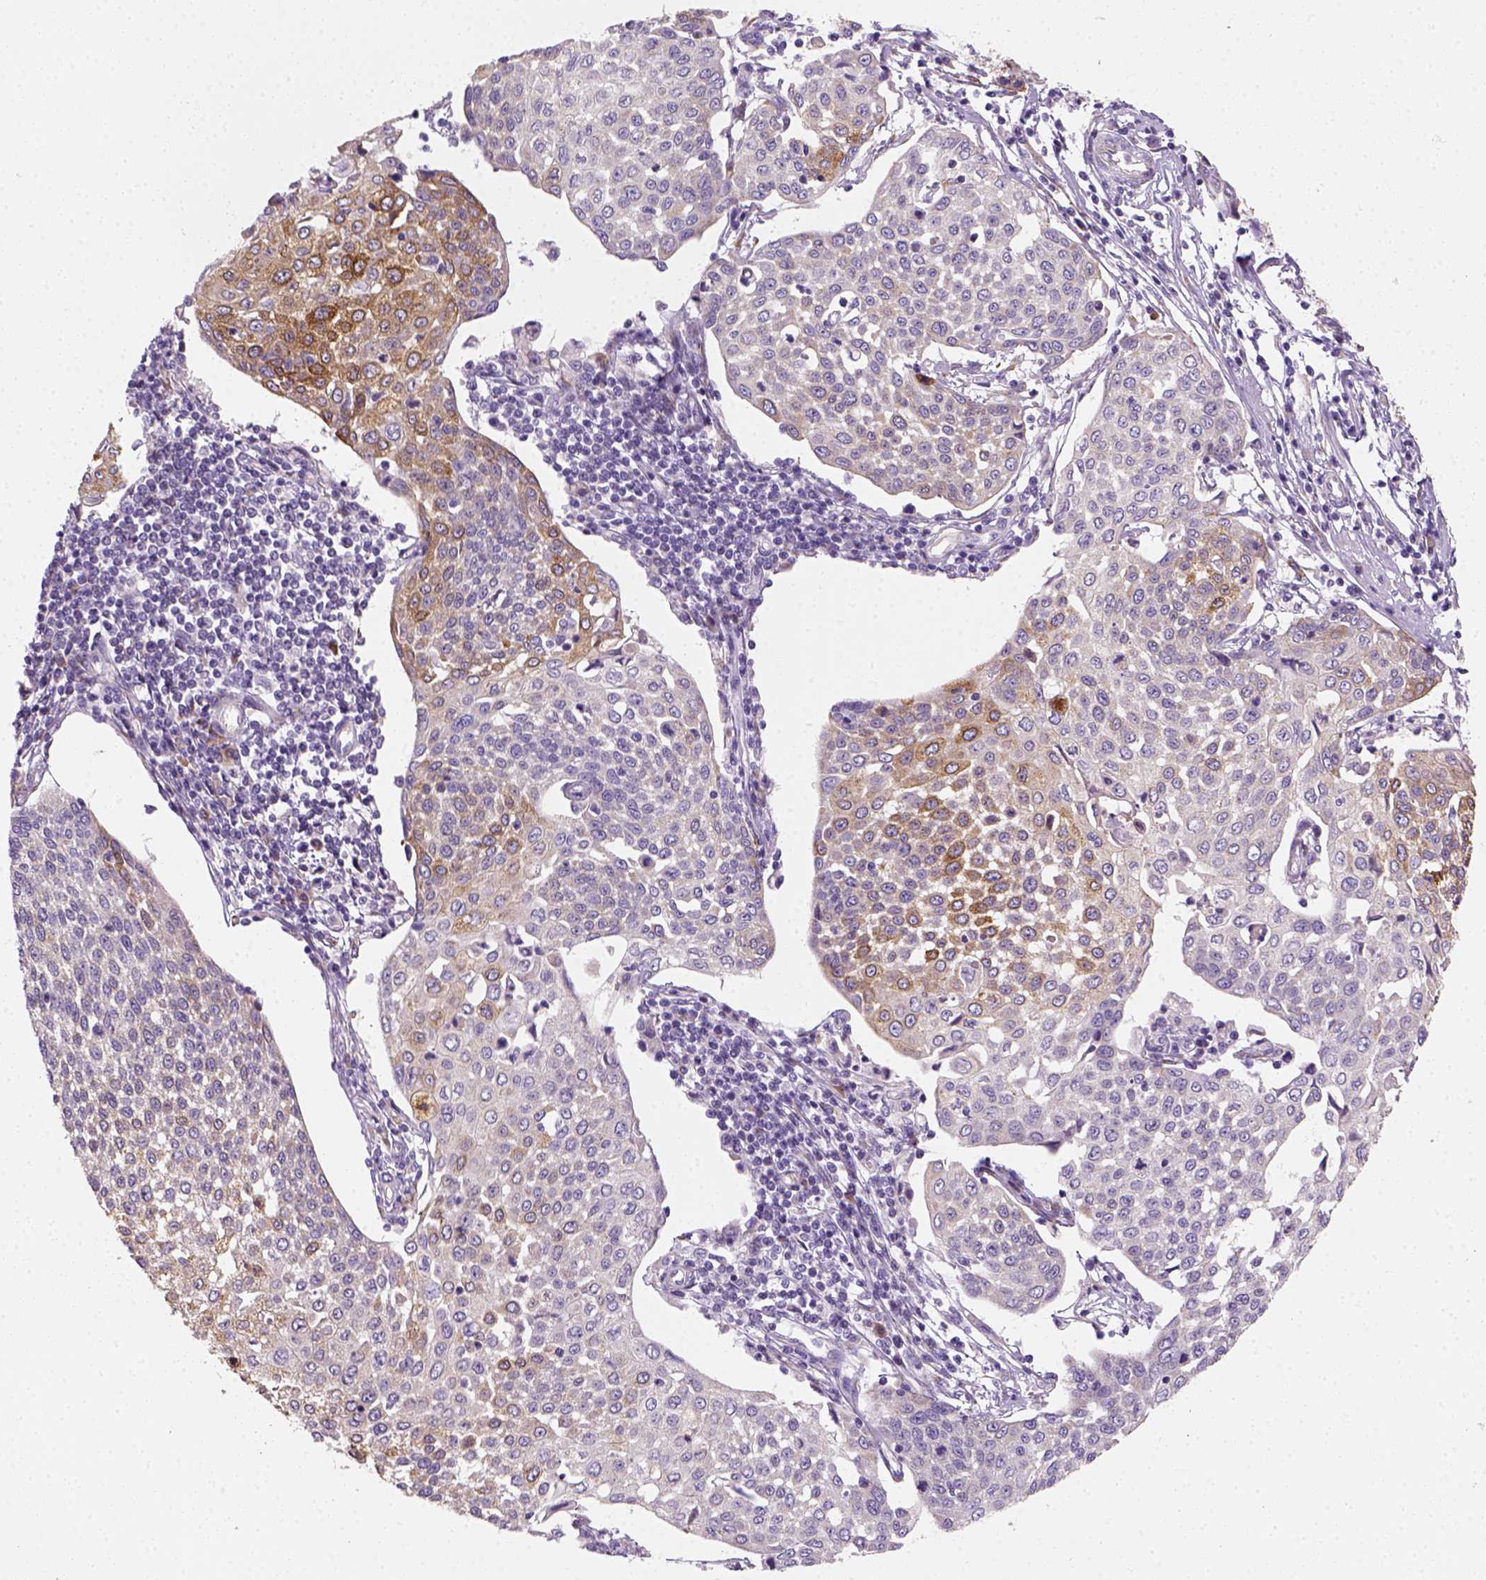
{"staining": {"intensity": "moderate", "quantity": "<25%", "location": "cytoplasmic/membranous"}, "tissue": "cervical cancer", "cell_type": "Tumor cells", "image_type": "cancer", "snomed": [{"axis": "morphology", "description": "Squamous cell carcinoma, NOS"}, {"axis": "topography", "description": "Cervix"}], "caption": "Immunohistochemistry photomicrograph of human cervical cancer stained for a protein (brown), which shows low levels of moderate cytoplasmic/membranous positivity in about <25% of tumor cells.", "gene": "CES2", "patient": {"sex": "female", "age": 34}}